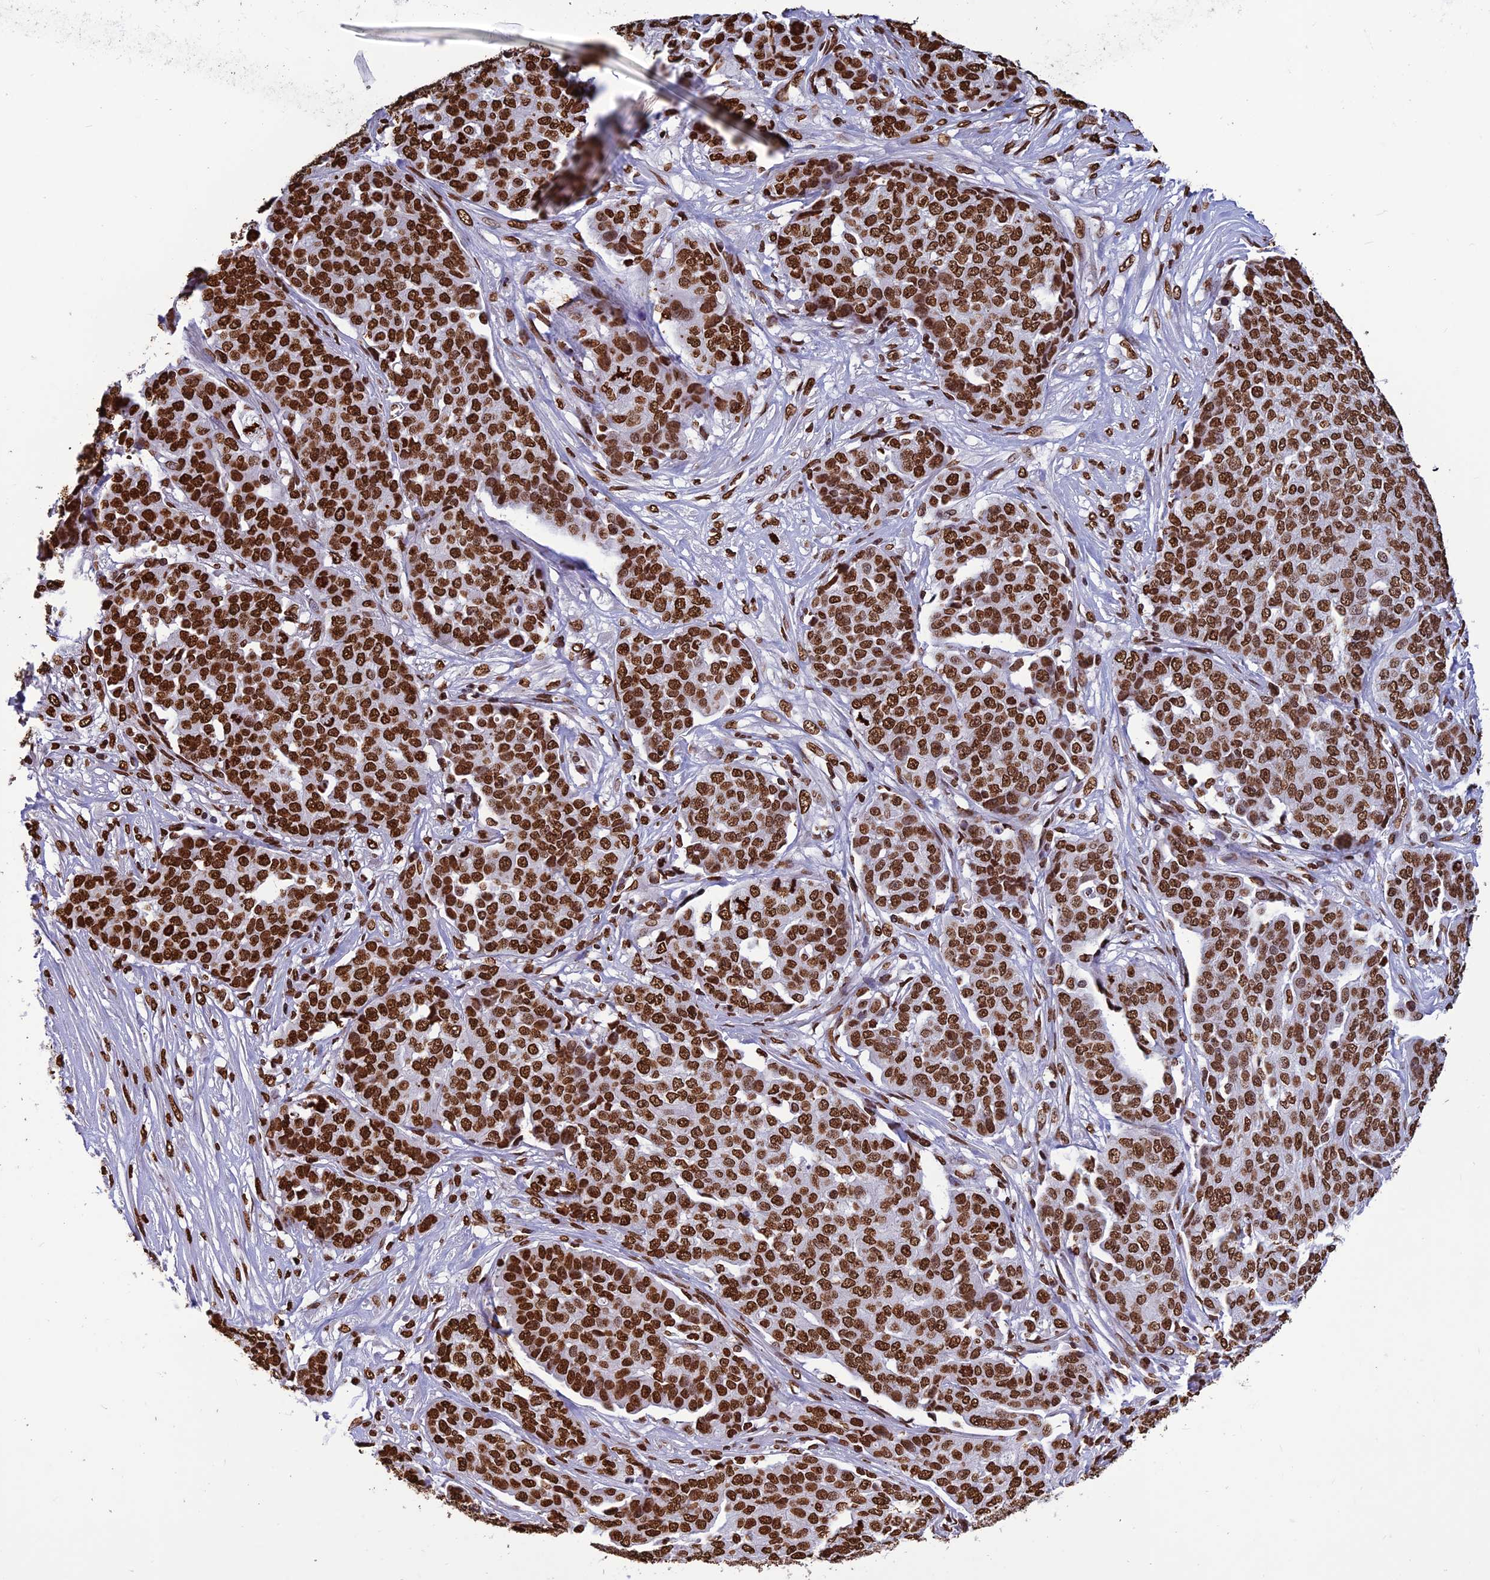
{"staining": {"intensity": "strong", "quantity": ">75%", "location": "nuclear"}, "tissue": "ovarian cancer", "cell_type": "Tumor cells", "image_type": "cancer", "snomed": [{"axis": "morphology", "description": "Cystadenocarcinoma, serous, NOS"}, {"axis": "topography", "description": "Soft tissue"}, {"axis": "topography", "description": "Ovary"}], "caption": "Strong nuclear staining is identified in approximately >75% of tumor cells in ovarian serous cystadenocarcinoma. The protein of interest is stained brown, and the nuclei are stained in blue (DAB IHC with brightfield microscopy, high magnification).", "gene": "AKAP17A", "patient": {"sex": "female", "age": 57}}